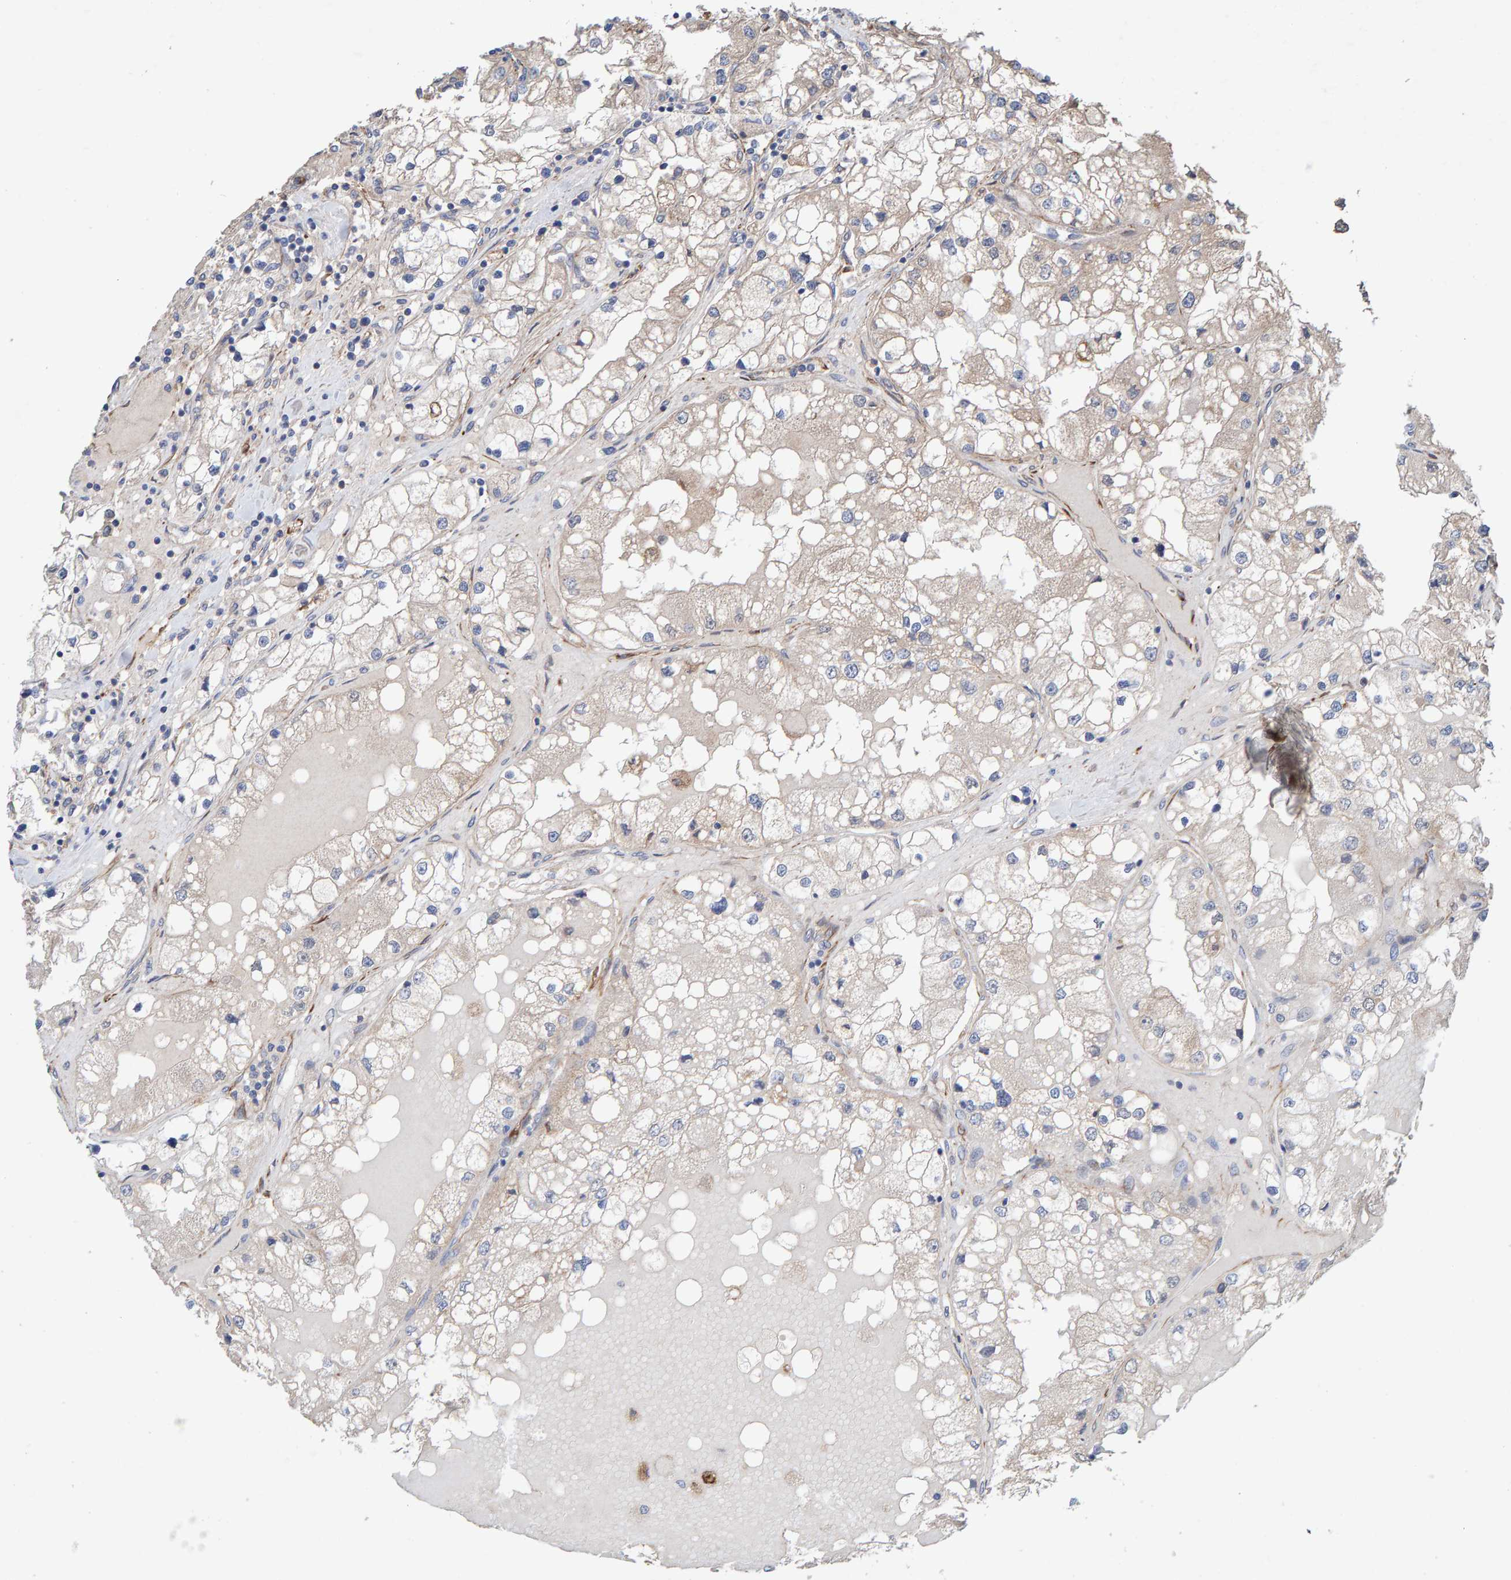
{"staining": {"intensity": "negative", "quantity": "none", "location": "none"}, "tissue": "renal cancer", "cell_type": "Tumor cells", "image_type": "cancer", "snomed": [{"axis": "morphology", "description": "Adenocarcinoma, NOS"}, {"axis": "topography", "description": "Kidney"}], "caption": "Image shows no significant protein staining in tumor cells of renal cancer (adenocarcinoma).", "gene": "ZNF347", "patient": {"sex": "male", "age": 68}}